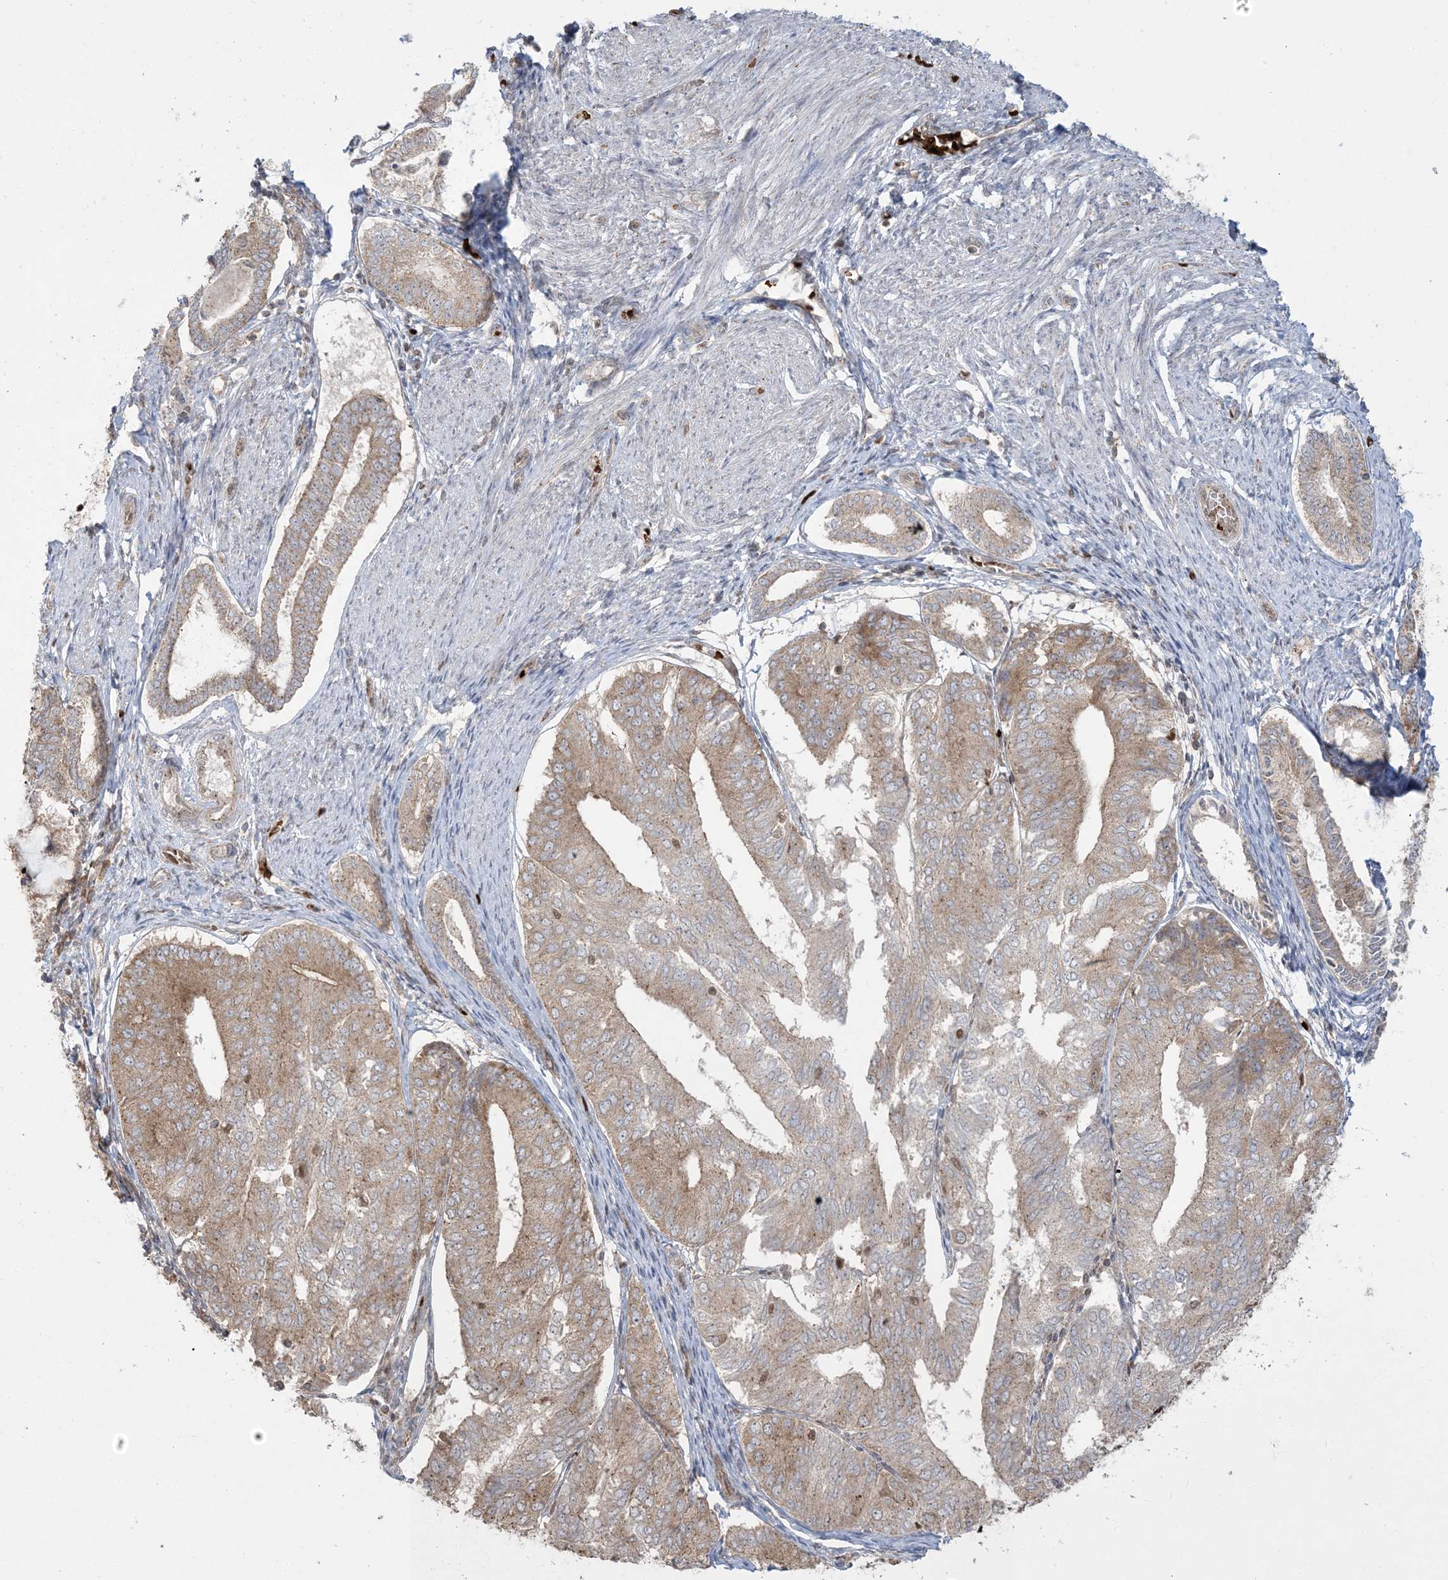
{"staining": {"intensity": "moderate", "quantity": "25%-75%", "location": "cytoplasmic/membranous"}, "tissue": "endometrial cancer", "cell_type": "Tumor cells", "image_type": "cancer", "snomed": [{"axis": "morphology", "description": "Adenocarcinoma, NOS"}, {"axis": "topography", "description": "Endometrium"}], "caption": "Brown immunohistochemical staining in human endometrial adenocarcinoma demonstrates moderate cytoplasmic/membranous positivity in approximately 25%-75% of tumor cells.", "gene": "ABCF3", "patient": {"sex": "female", "age": 81}}